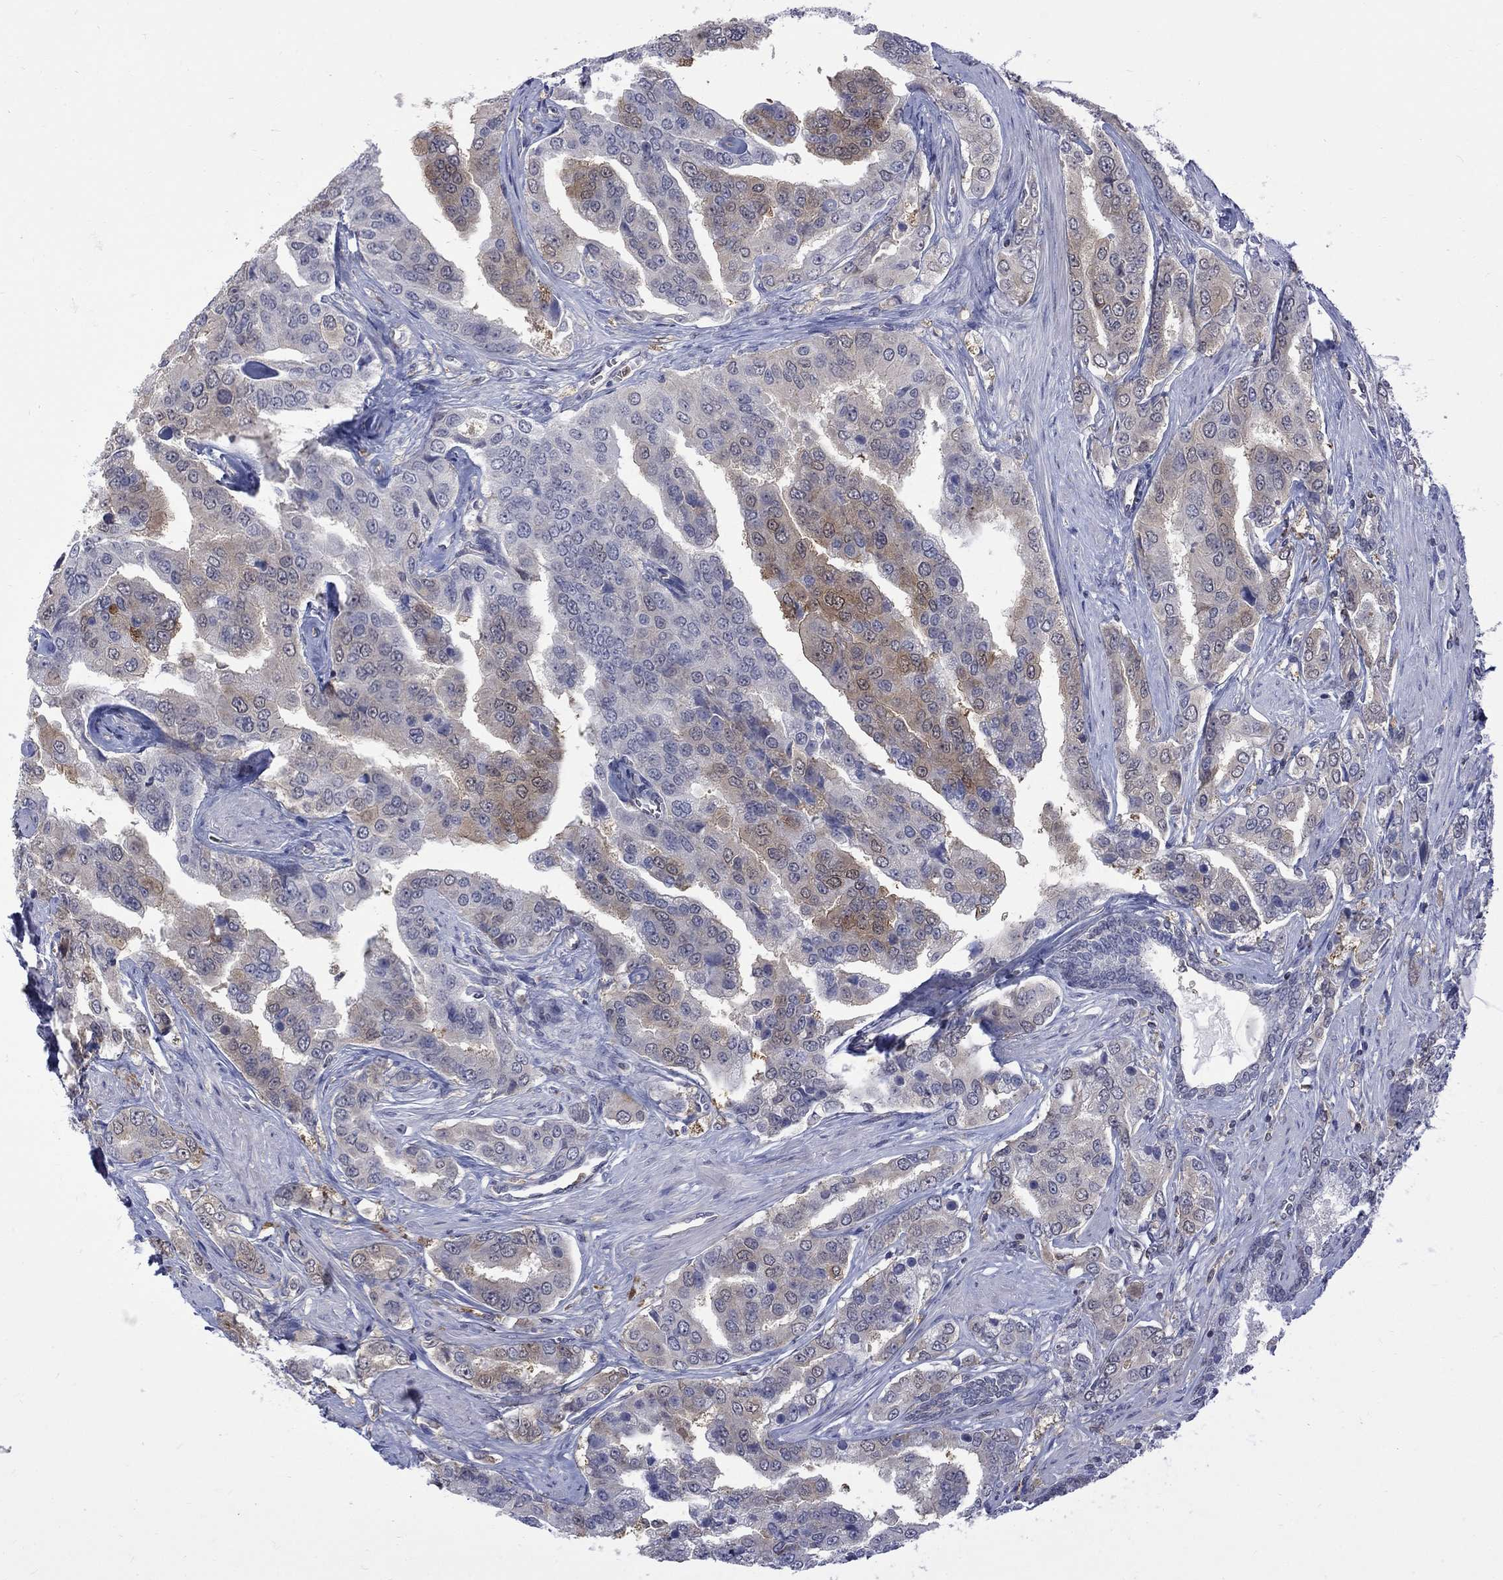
{"staining": {"intensity": "moderate", "quantity": "<25%", "location": "cytoplasmic/membranous"}, "tissue": "prostate cancer", "cell_type": "Tumor cells", "image_type": "cancer", "snomed": [{"axis": "morphology", "description": "Adenocarcinoma, NOS"}, {"axis": "topography", "description": "Prostate and seminal vesicle, NOS"}, {"axis": "topography", "description": "Prostate"}], "caption": "DAB immunohistochemical staining of human prostate cancer exhibits moderate cytoplasmic/membranous protein staining in approximately <25% of tumor cells.", "gene": "HKDC1", "patient": {"sex": "male", "age": 69}}